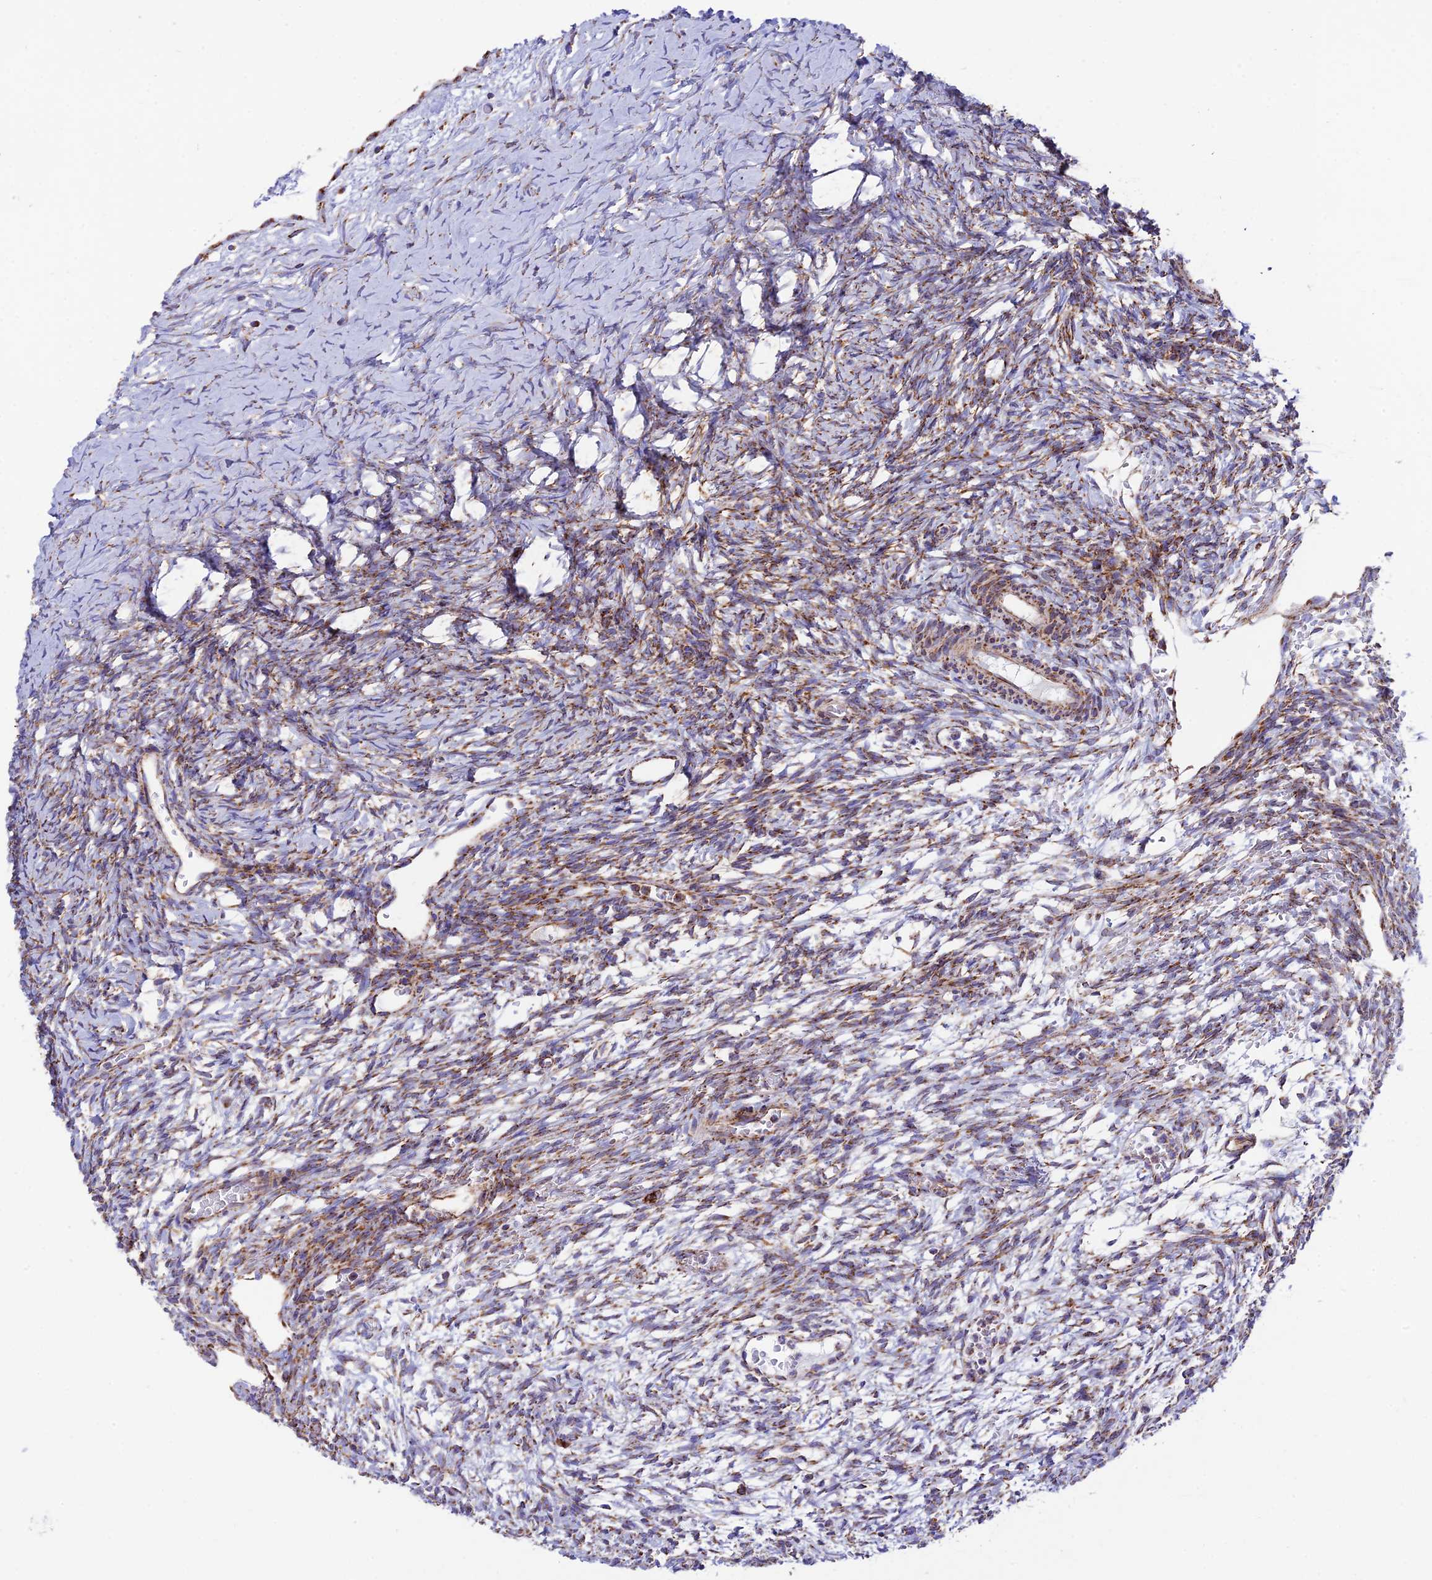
{"staining": {"intensity": "moderate", "quantity": "25%-75%", "location": "cytoplasmic/membranous"}, "tissue": "ovary", "cell_type": "Ovarian stroma cells", "image_type": "normal", "snomed": [{"axis": "morphology", "description": "Normal tissue, NOS"}, {"axis": "topography", "description": "Ovary"}], "caption": "Immunohistochemical staining of benign ovary reveals moderate cytoplasmic/membranous protein positivity in approximately 25%-75% of ovarian stroma cells. (DAB (3,3'-diaminobenzidine) IHC with brightfield microscopy, high magnification).", "gene": "CHCHD3", "patient": {"sex": "female", "age": 39}}